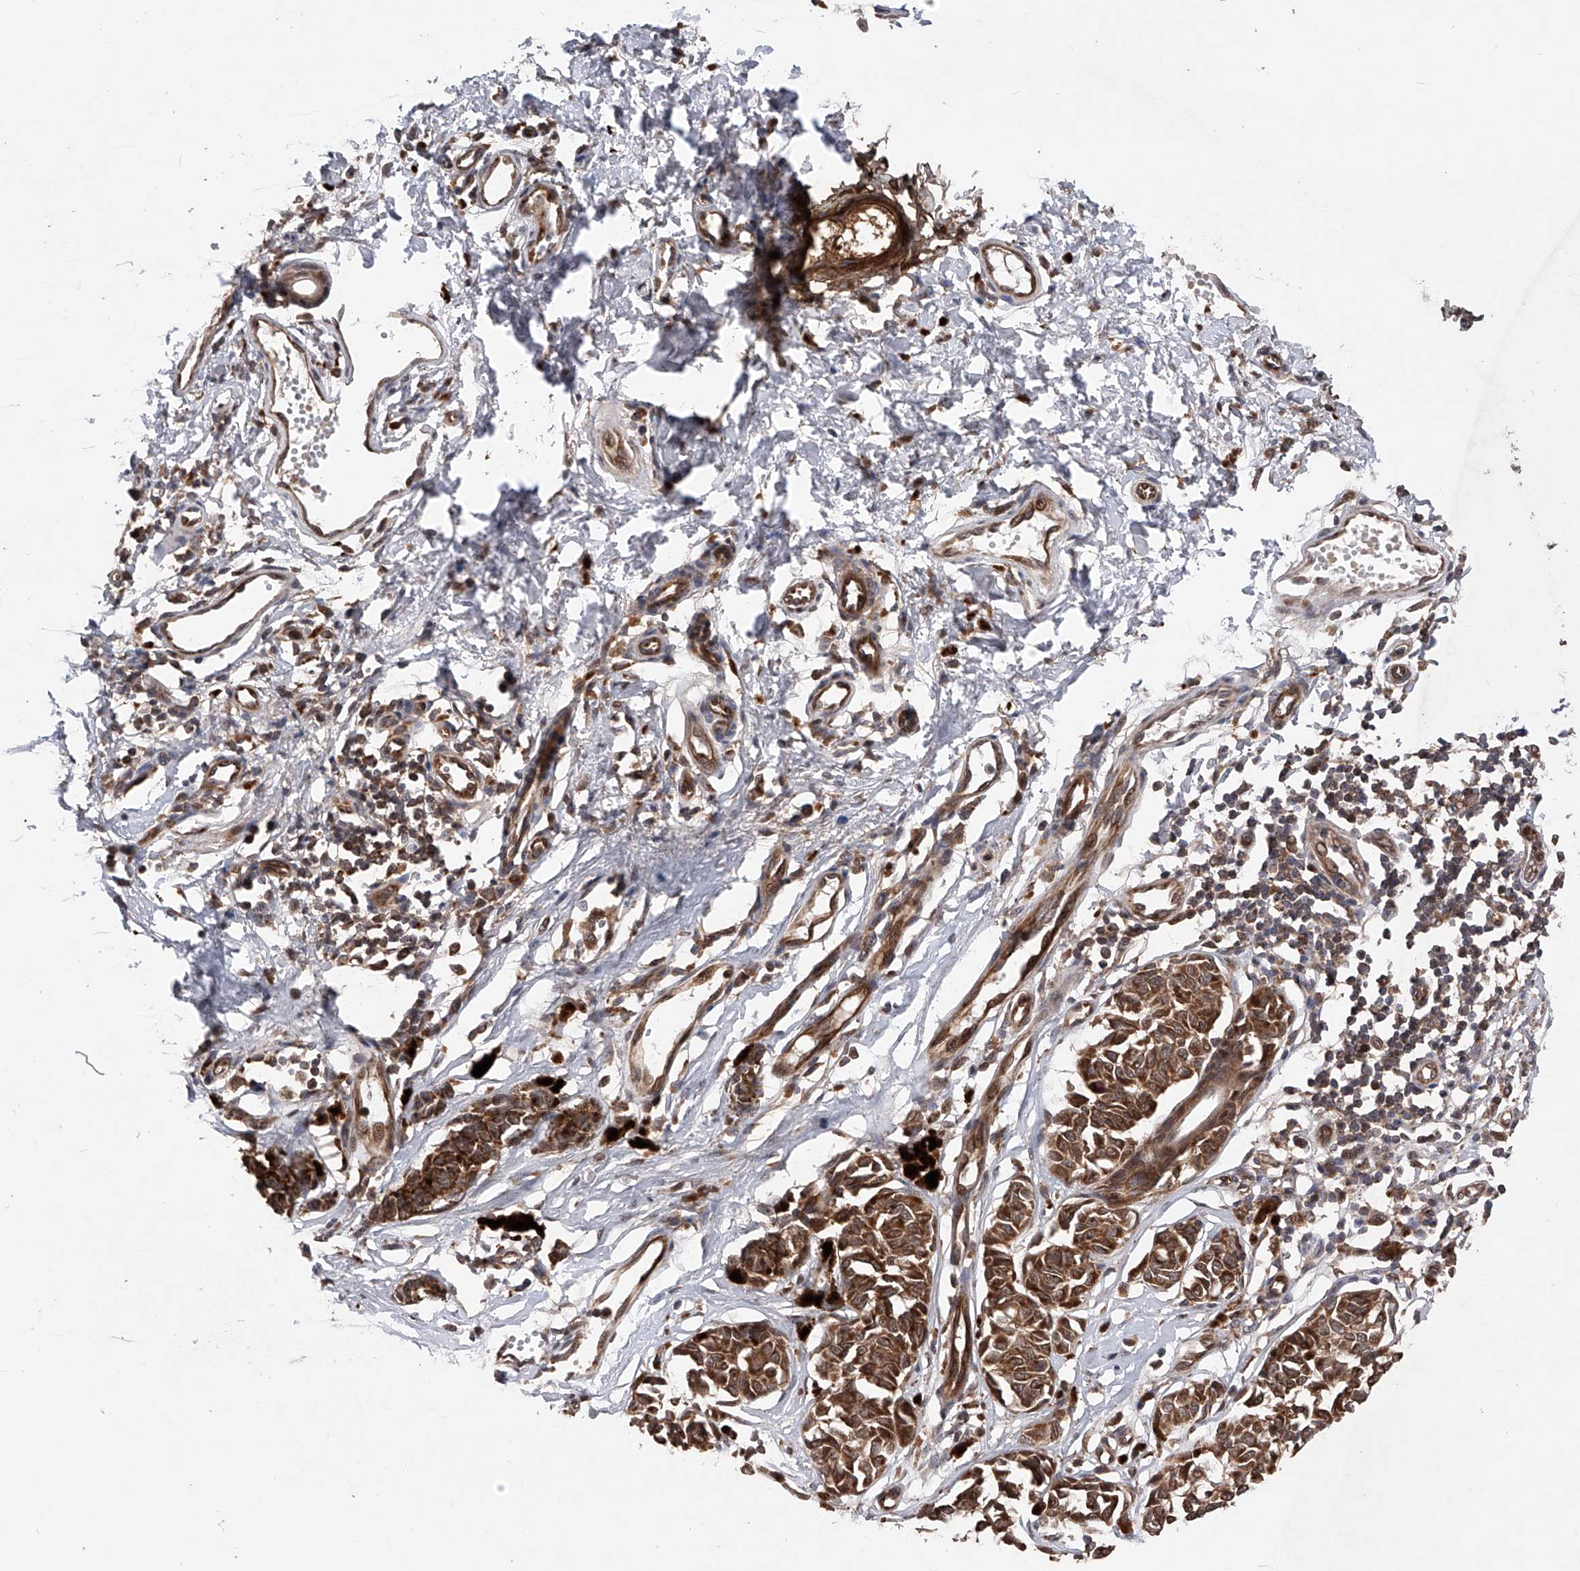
{"staining": {"intensity": "moderate", "quantity": ">75%", "location": "cytoplasmic/membranous"}, "tissue": "melanoma", "cell_type": "Tumor cells", "image_type": "cancer", "snomed": [{"axis": "morphology", "description": "Malignant melanoma, NOS"}, {"axis": "topography", "description": "Skin"}], "caption": "Immunohistochemistry (IHC) photomicrograph of human melanoma stained for a protein (brown), which displays medium levels of moderate cytoplasmic/membranous expression in about >75% of tumor cells.", "gene": "MAP3K11", "patient": {"sex": "male", "age": 53}}